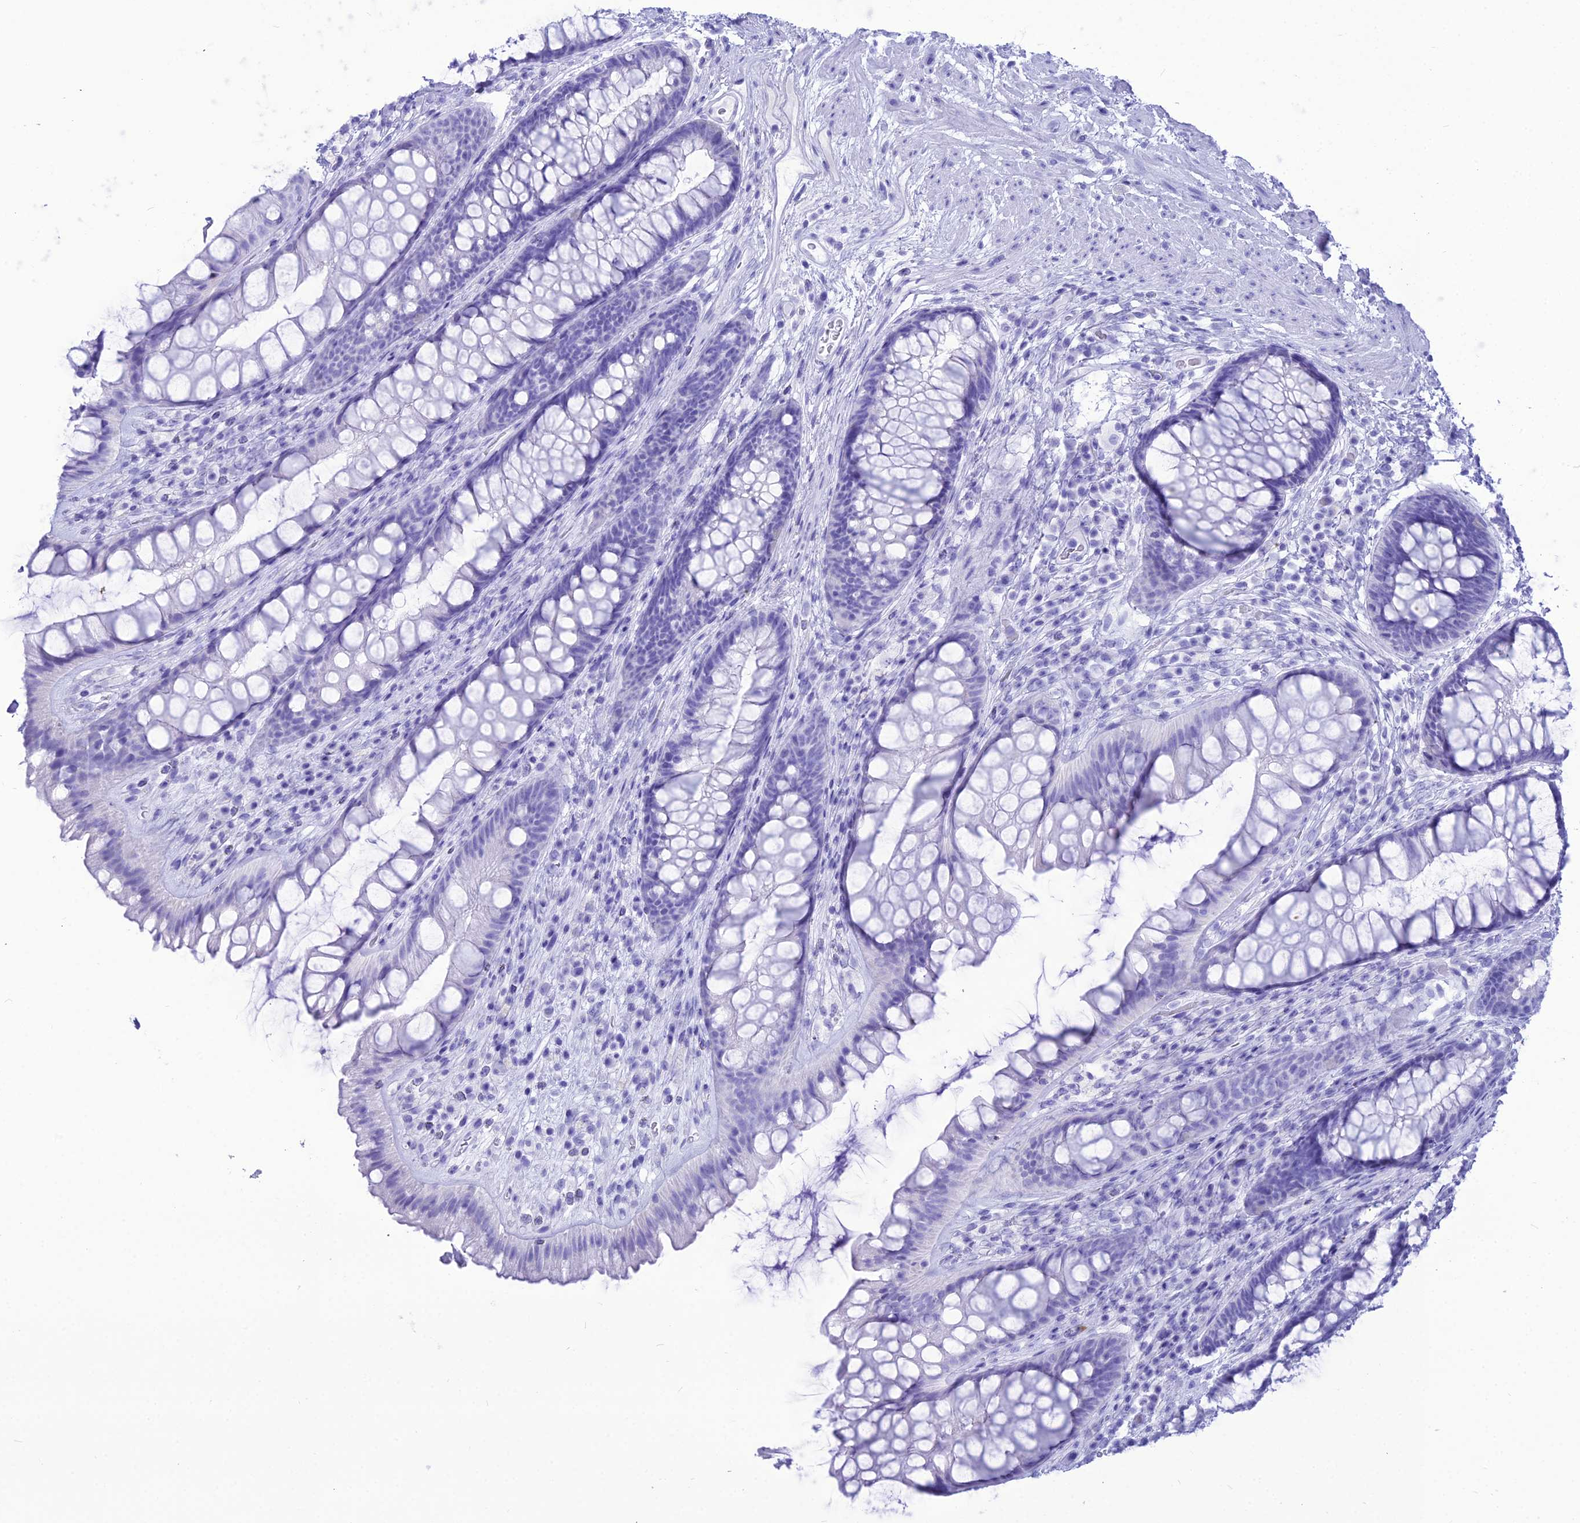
{"staining": {"intensity": "negative", "quantity": "none", "location": "none"}, "tissue": "rectum", "cell_type": "Glandular cells", "image_type": "normal", "snomed": [{"axis": "morphology", "description": "Normal tissue, NOS"}, {"axis": "topography", "description": "Rectum"}], "caption": "Immunohistochemistry (IHC) of unremarkable rectum displays no staining in glandular cells. The staining was performed using DAB to visualize the protein expression in brown, while the nuclei were stained in blue with hematoxylin (Magnification: 20x).", "gene": "PNMA5", "patient": {"sex": "male", "age": 74}}